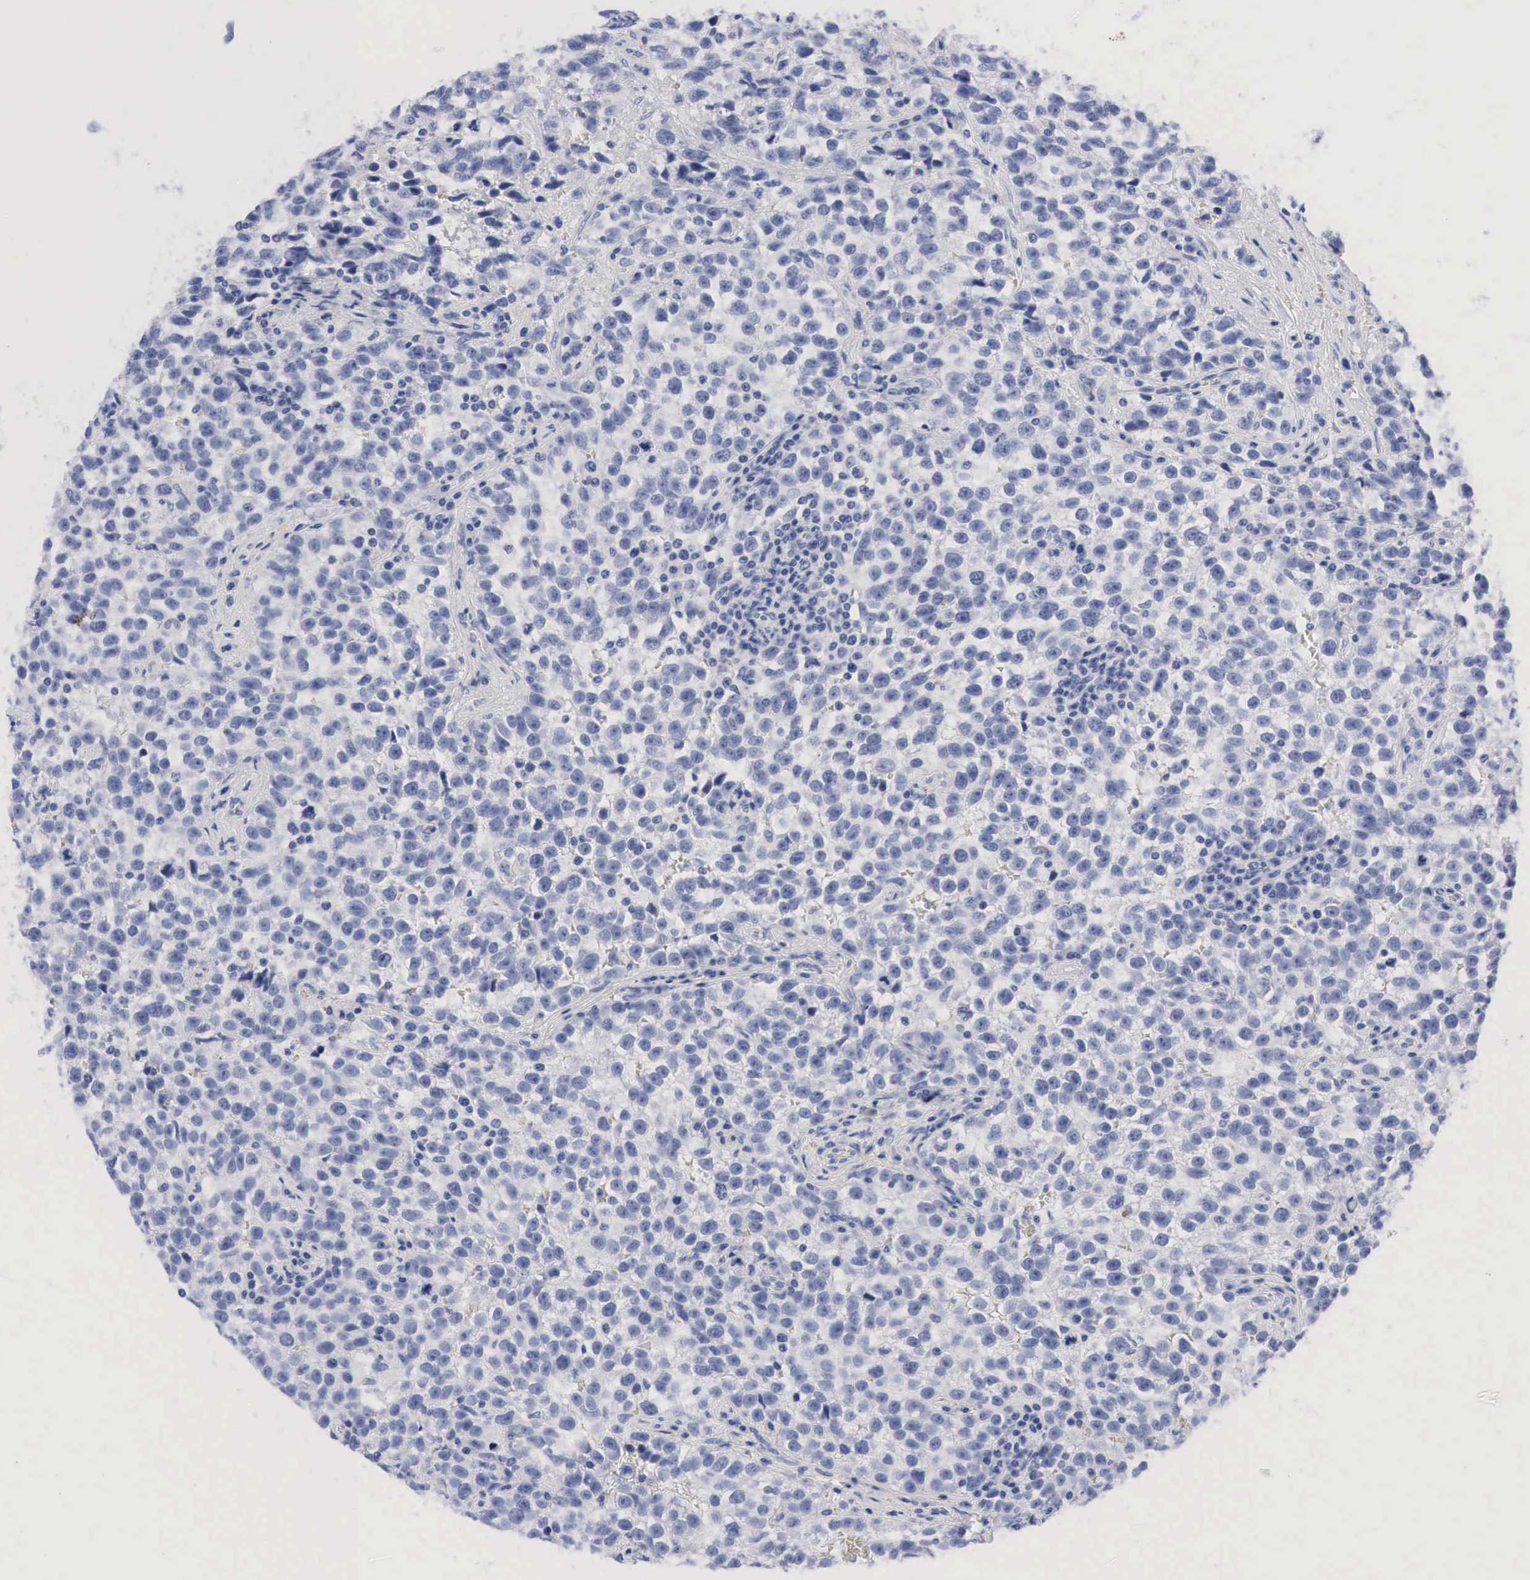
{"staining": {"intensity": "negative", "quantity": "none", "location": "none"}, "tissue": "testis cancer", "cell_type": "Tumor cells", "image_type": "cancer", "snomed": [{"axis": "morphology", "description": "Seminoma, NOS"}, {"axis": "topography", "description": "Testis"}], "caption": "An image of human seminoma (testis) is negative for staining in tumor cells.", "gene": "NKX2-1", "patient": {"sex": "male", "age": 38}}